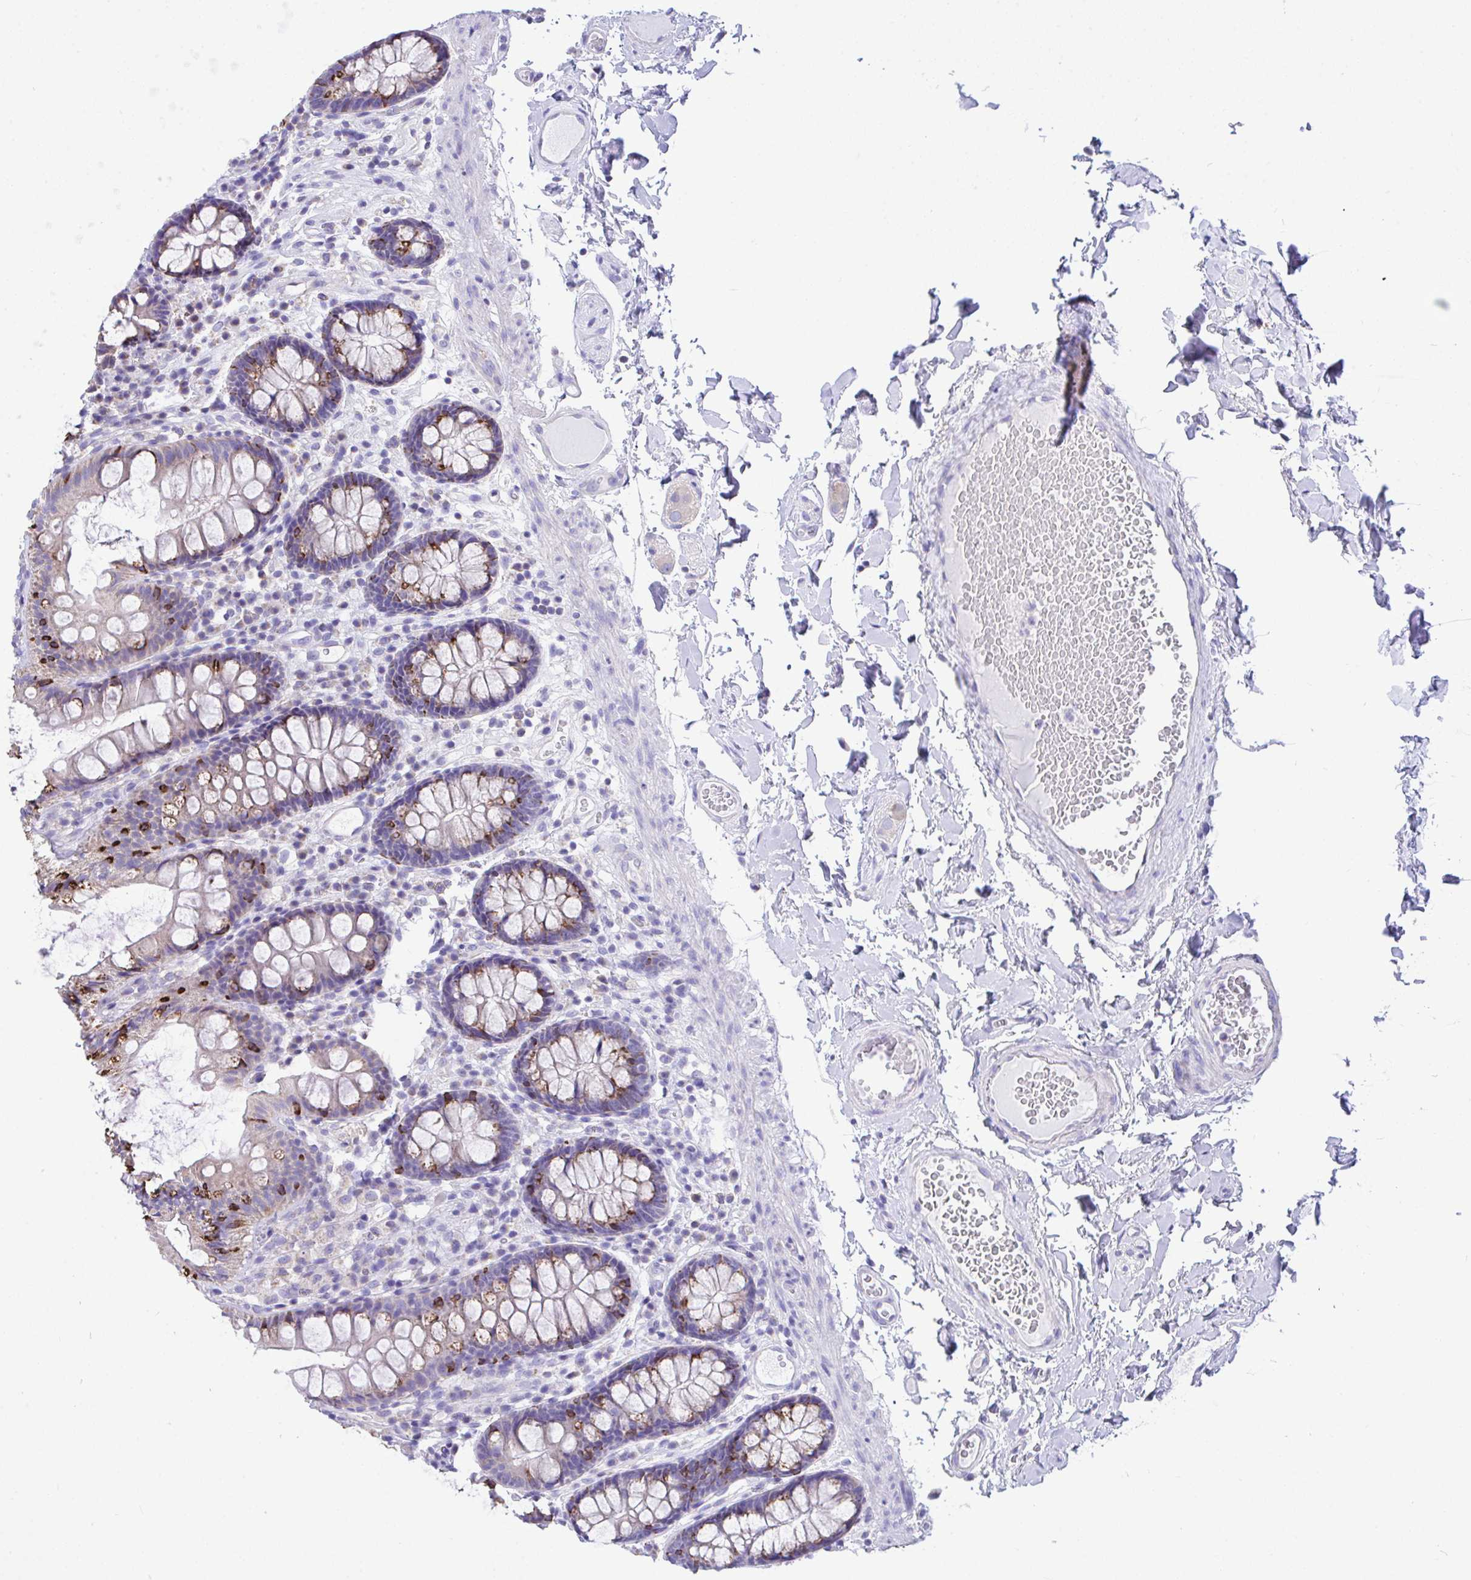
{"staining": {"intensity": "negative", "quantity": "none", "location": "none"}, "tissue": "colon", "cell_type": "Endothelial cells", "image_type": "normal", "snomed": [{"axis": "morphology", "description": "Normal tissue, NOS"}, {"axis": "topography", "description": "Colon"}], "caption": "High magnification brightfield microscopy of normal colon stained with DAB (3,3'-diaminobenzidine) (brown) and counterstained with hematoxylin (blue): endothelial cells show no significant staining.", "gene": "NLRP8", "patient": {"sex": "male", "age": 84}}